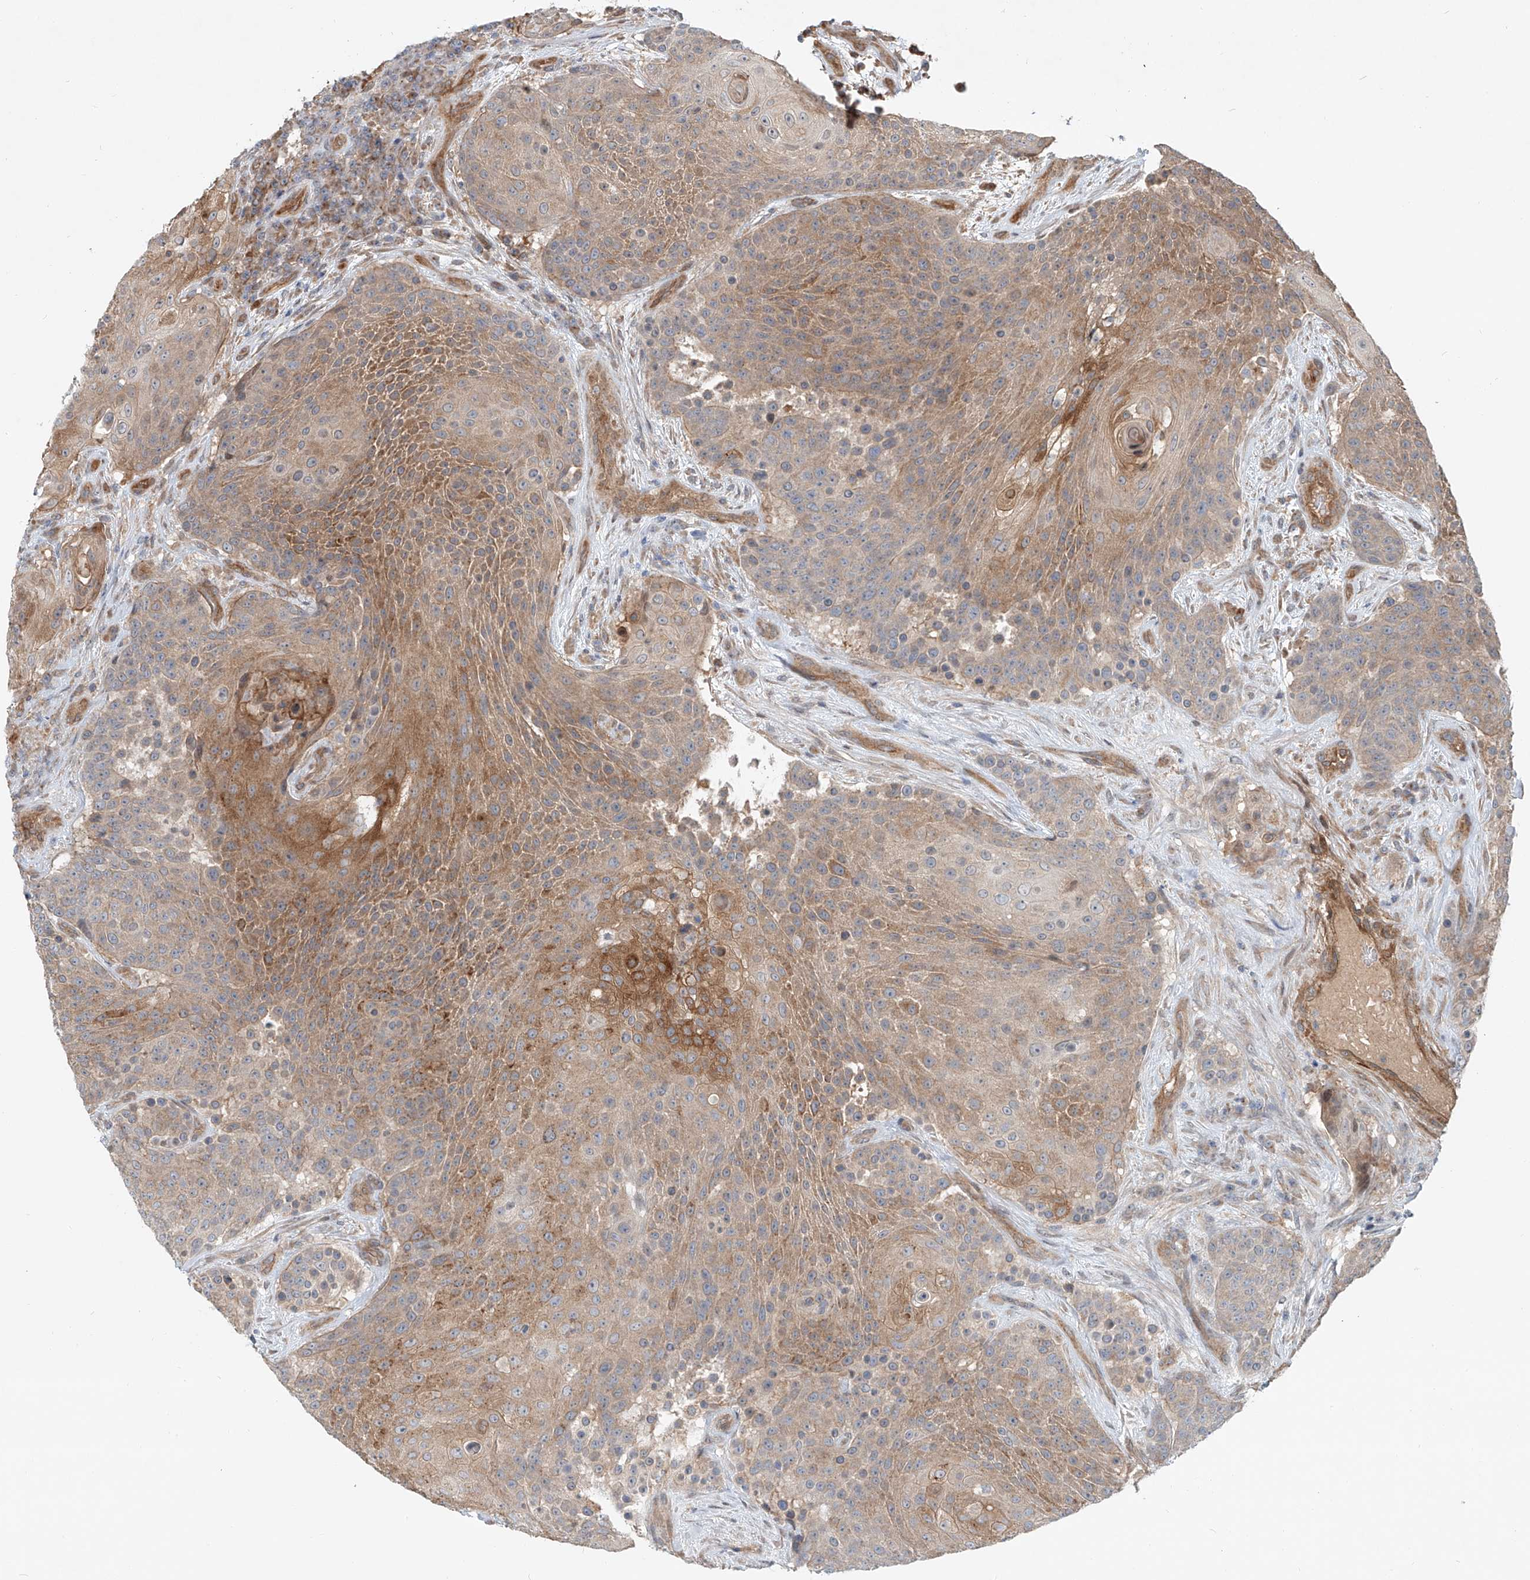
{"staining": {"intensity": "moderate", "quantity": "25%-75%", "location": "cytoplasmic/membranous"}, "tissue": "urothelial cancer", "cell_type": "Tumor cells", "image_type": "cancer", "snomed": [{"axis": "morphology", "description": "Urothelial carcinoma, High grade"}, {"axis": "topography", "description": "Urinary bladder"}], "caption": "This is a histology image of immunohistochemistry (IHC) staining of urothelial cancer, which shows moderate positivity in the cytoplasmic/membranous of tumor cells.", "gene": "SASH1", "patient": {"sex": "female", "age": 63}}